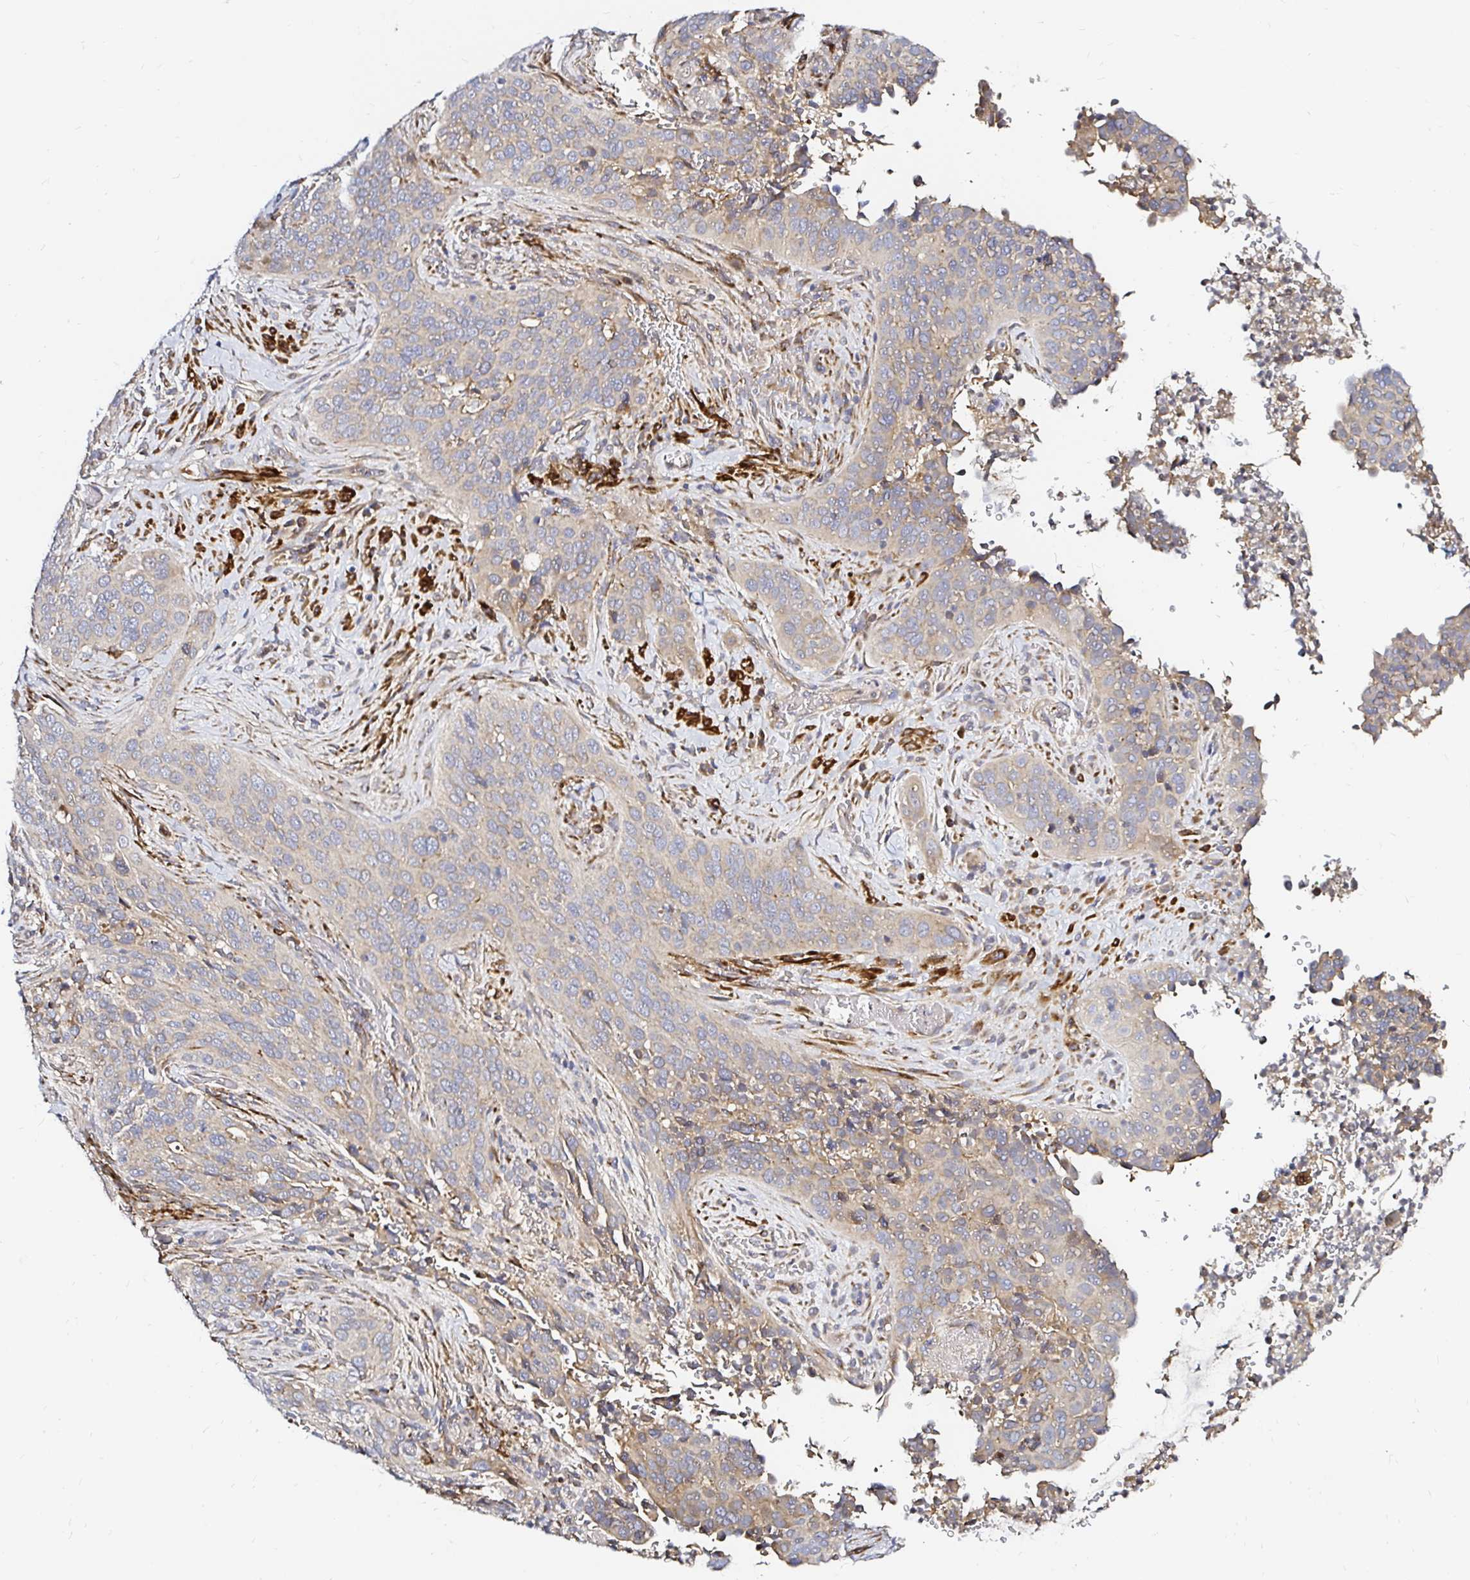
{"staining": {"intensity": "weak", "quantity": "<25%", "location": "cytoplasmic/membranous"}, "tissue": "cervical cancer", "cell_type": "Tumor cells", "image_type": "cancer", "snomed": [{"axis": "morphology", "description": "Squamous cell carcinoma, NOS"}, {"axis": "topography", "description": "Cervix"}], "caption": "Immunohistochemical staining of squamous cell carcinoma (cervical) exhibits no significant positivity in tumor cells.", "gene": "ARHGEF37", "patient": {"sex": "female", "age": 38}}